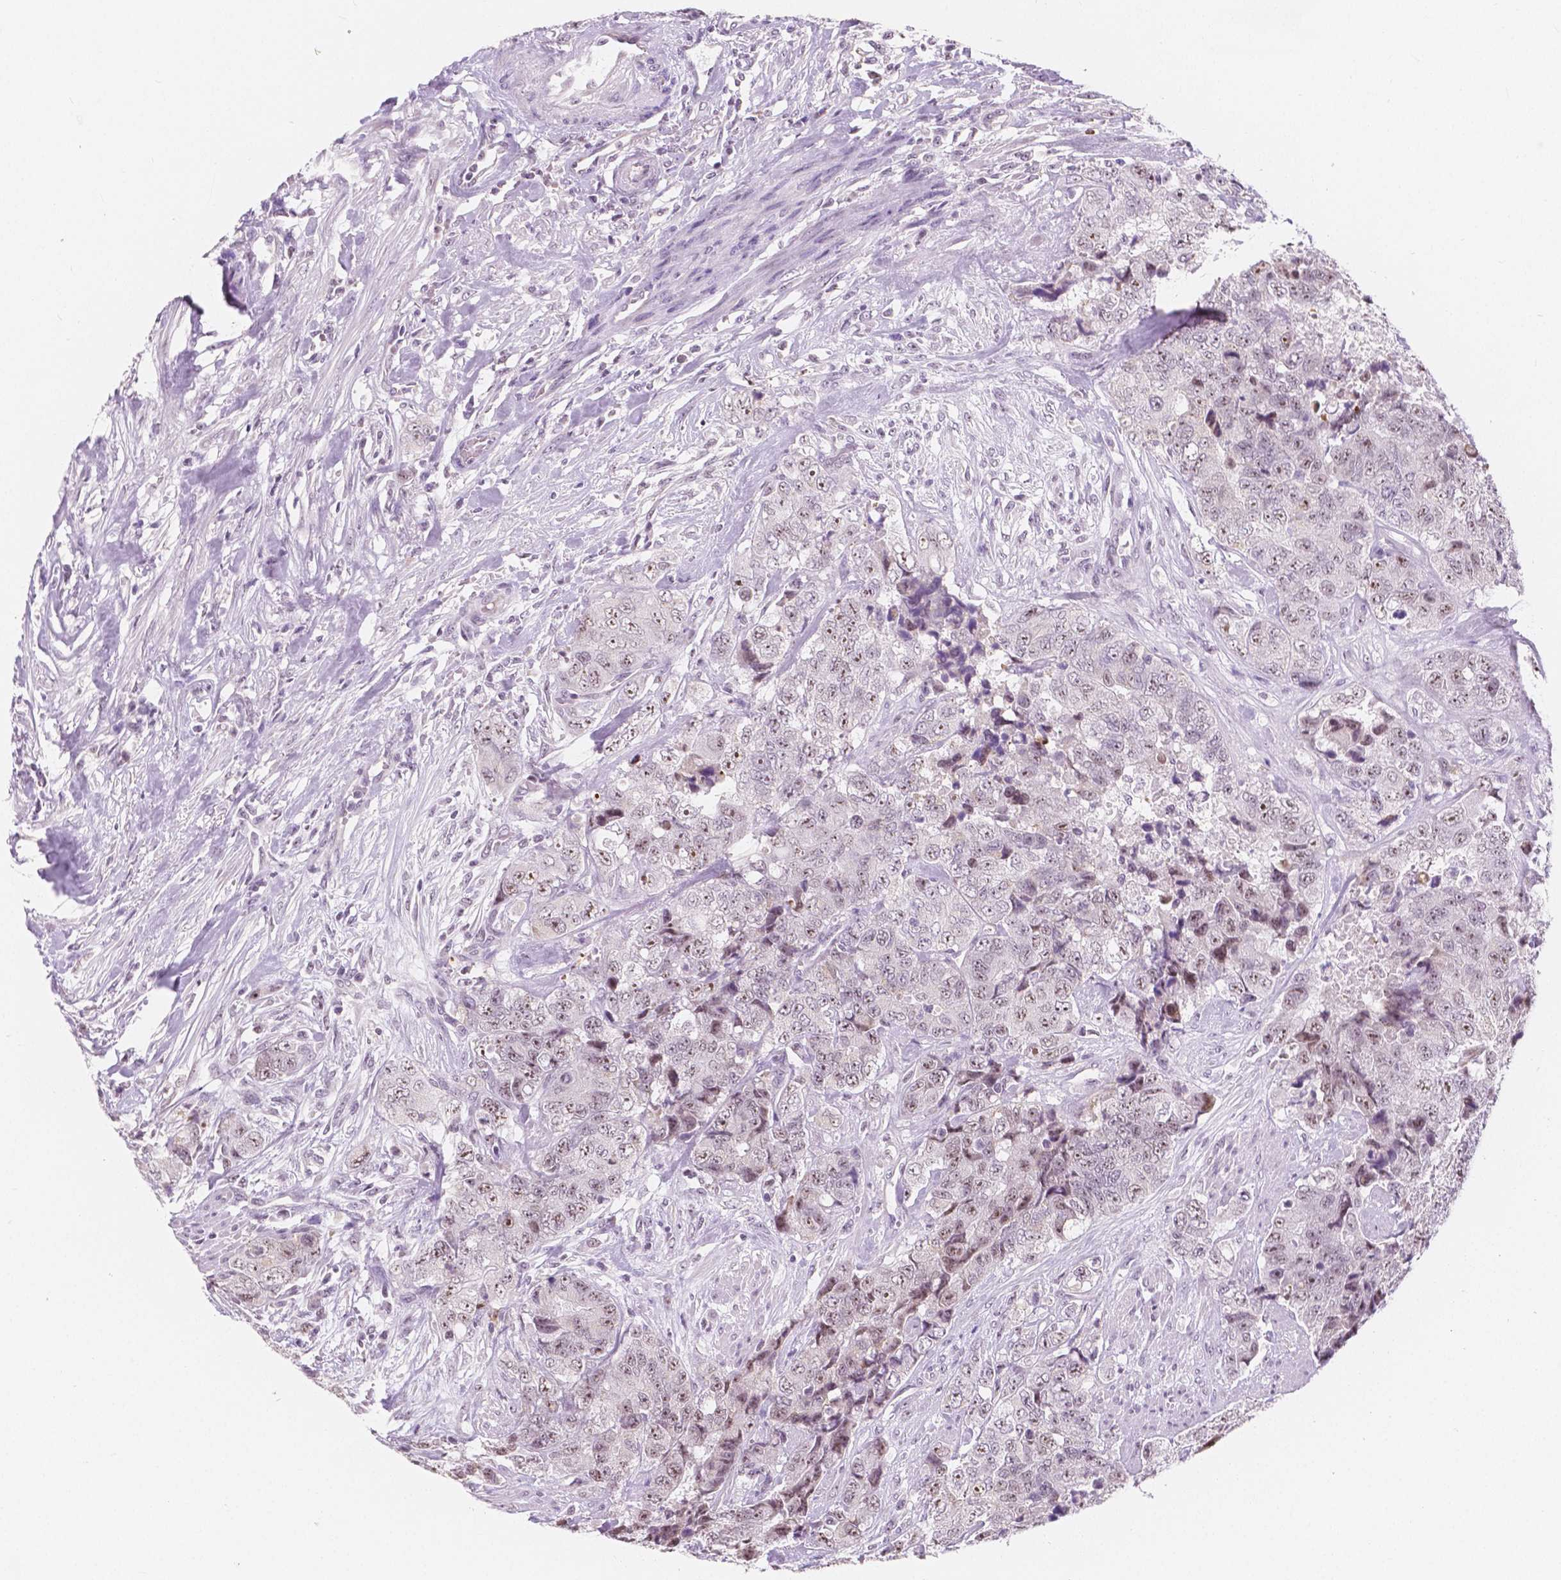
{"staining": {"intensity": "weak", "quantity": "25%-75%", "location": "nuclear"}, "tissue": "urothelial cancer", "cell_type": "Tumor cells", "image_type": "cancer", "snomed": [{"axis": "morphology", "description": "Urothelial carcinoma, High grade"}, {"axis": "topography", "description": "Urinary bladder"}], "caption": "Immunohistochemistry (IHC) staining of urothelial cancer, which exhibits low levels of weak nuclear positivity in approximately 25%-75% of tumor cells indicating weak nuclear protein staining. The staining was performed using DAB (brown) for protein detection and nuclei were counterstained in hematoxylin (blue).", "gene": "NOLC1", "patient": {"sex": "female", "age": 78}}